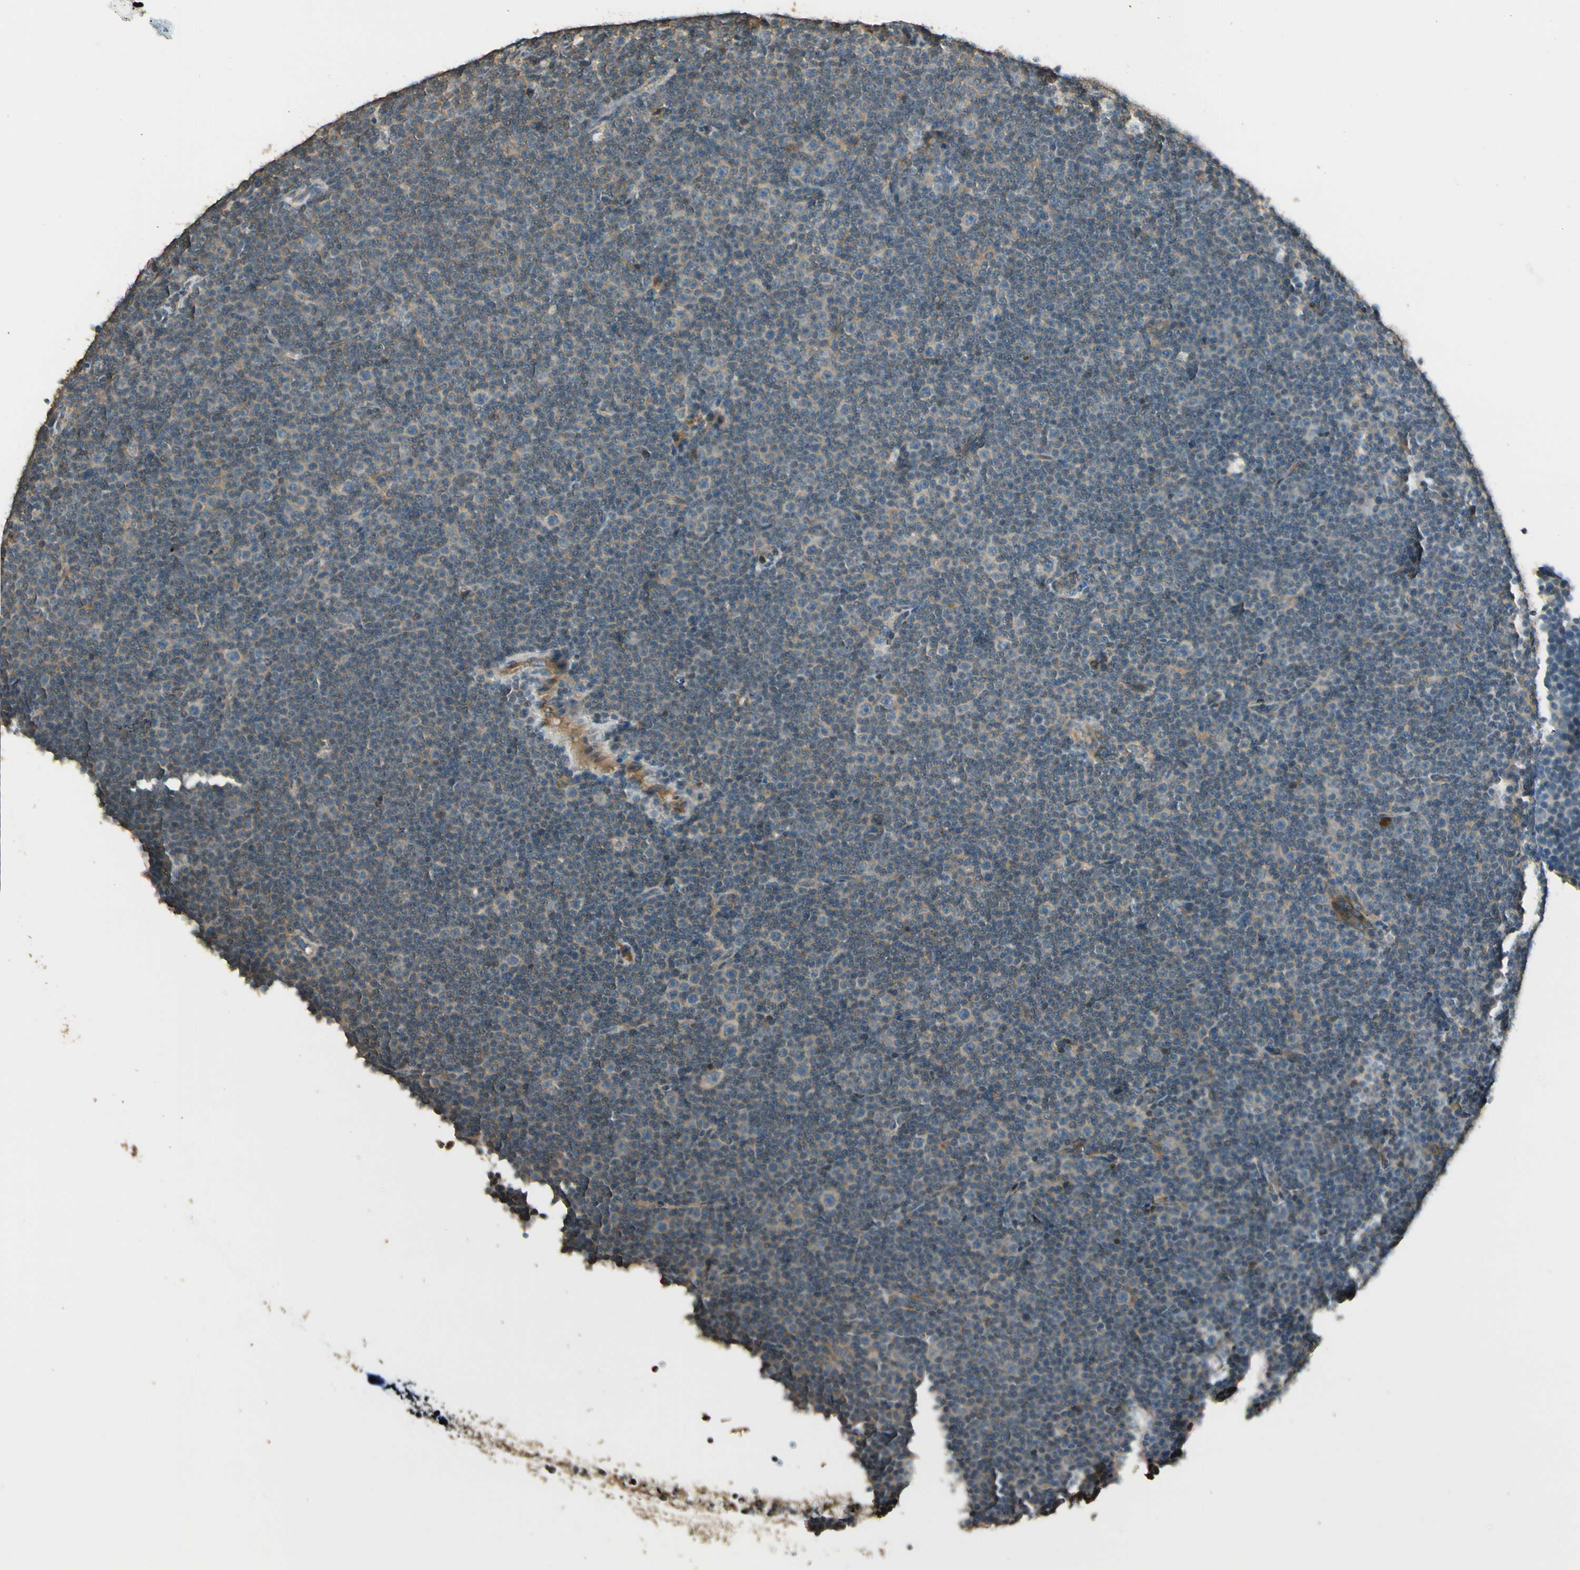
{"staining": {"intensity": "weak", "quantity": "25%-75%", "location": "cytoplasmic/membranous"}, "tissue": "lymphoma", "cell_type": "Tumor cells", "image_type": "cancer", "snomed": [{"axis": "morphology", "description": "Malignant lymphoma, non-Hodgkin's type, Low grade"}, {"axis": "topography", "description": "Lymph node"}], "caption": "Immunohistochemical staining of human lymphoma demonstrates weak cytoplasmic/membranous protein staining in about 25%-75% of tumor cells.", "gene": "PLXNA1", "patient": {"sex": "female", "age": 67}}